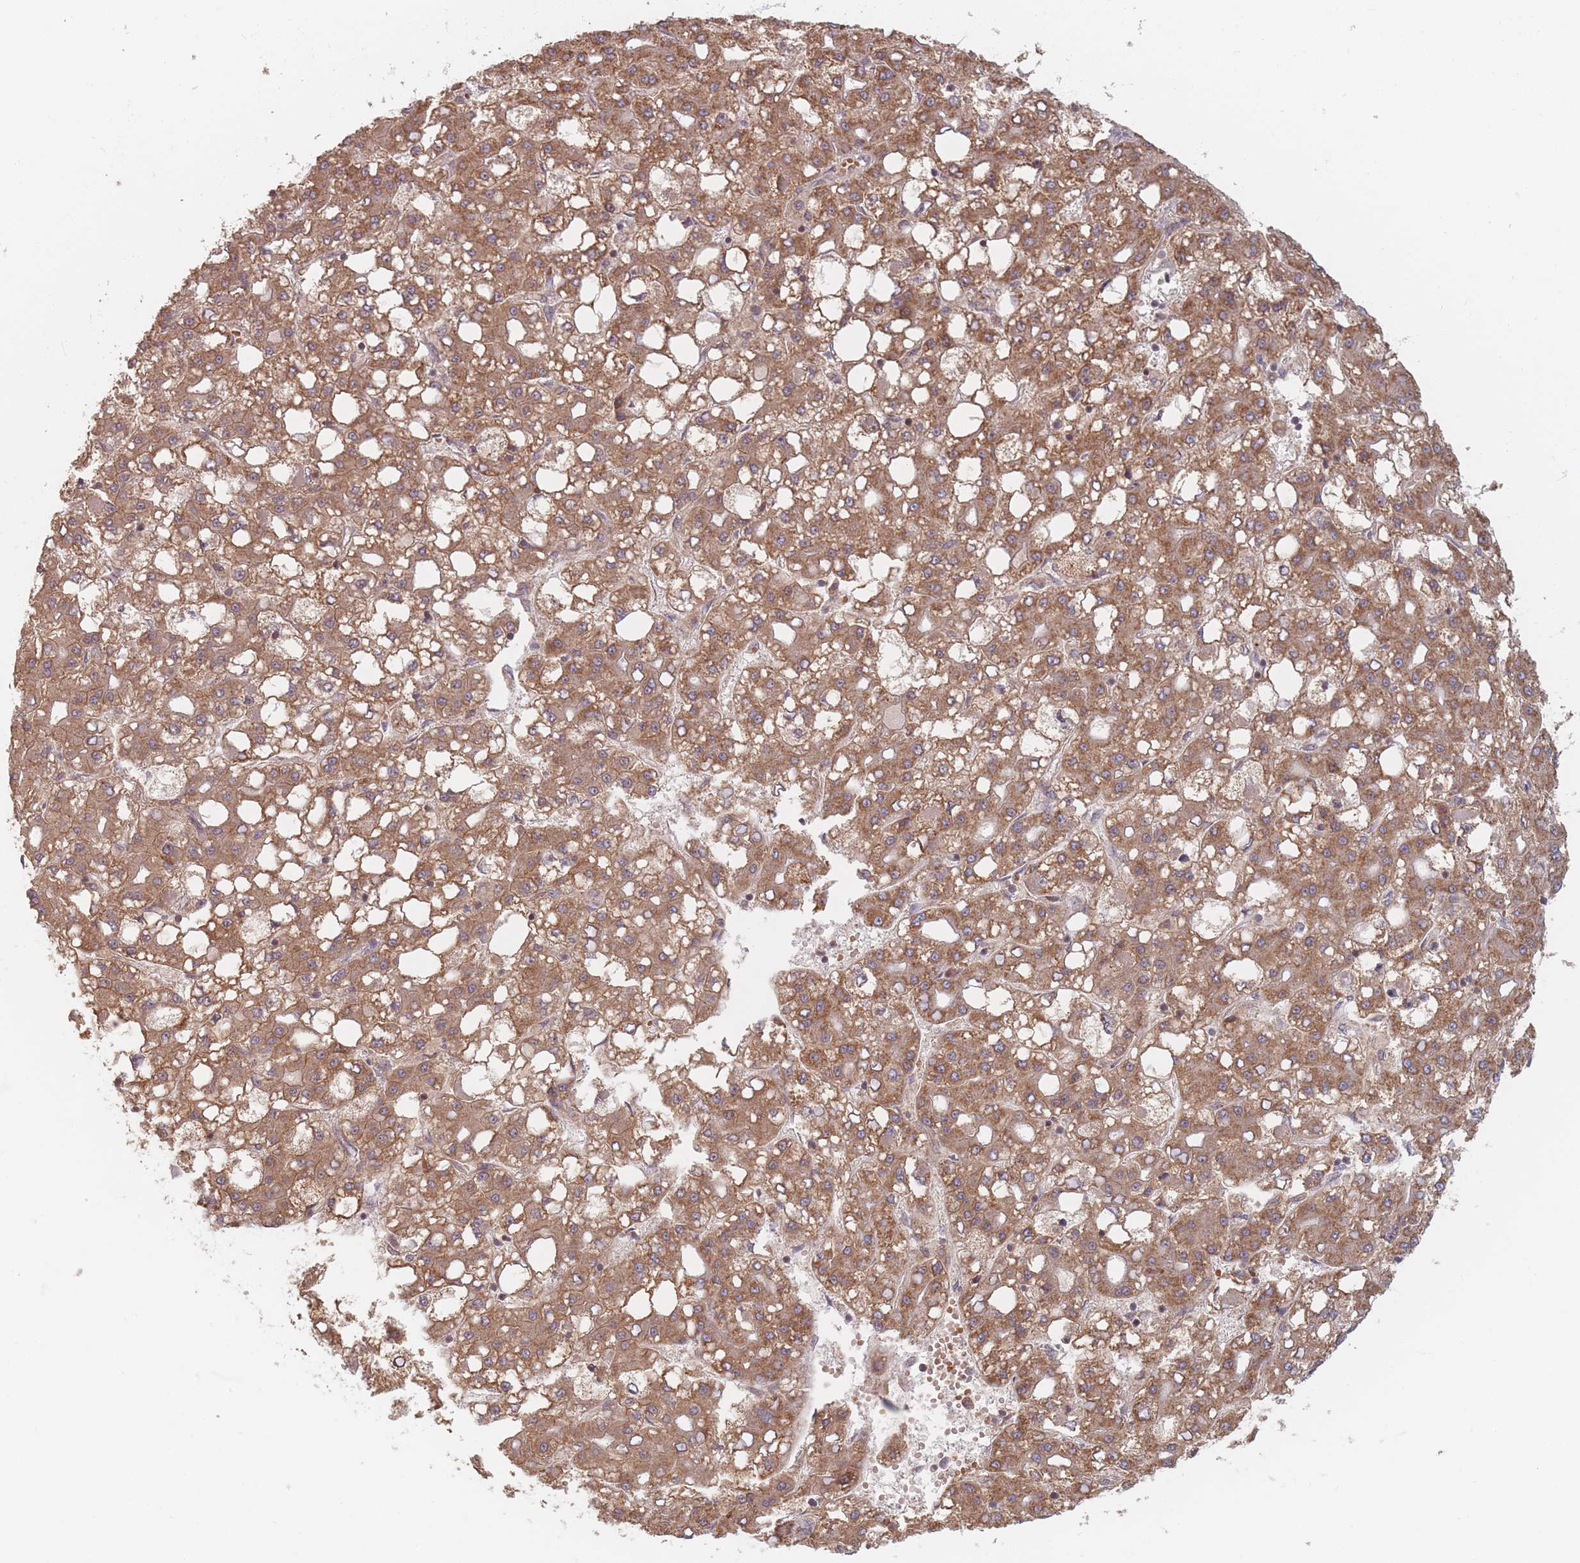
{"staining": {"intensity": "moderate", "quantity": ">75%", "location": "cytoplasmic/membranous"}, "tissue": "liver cancer", "cell_type": "Tumor cells", "image_type": "cancer", "snomed": [{"axis": "morphology", "description": "Carcinoma, Hepatocellular, NOS"}, {"axis": "topography", "description": "Liver"}], "caption": "This histopathology image reveals immunohistochemistry staining of human liver cancer (hepatocellular carcinoma), with medium moderate cytoplasmic/membranous expression in about >75% of tumor cells.", "gene": "OR2M4", "patient": {"sex": "male", "age": 65}}